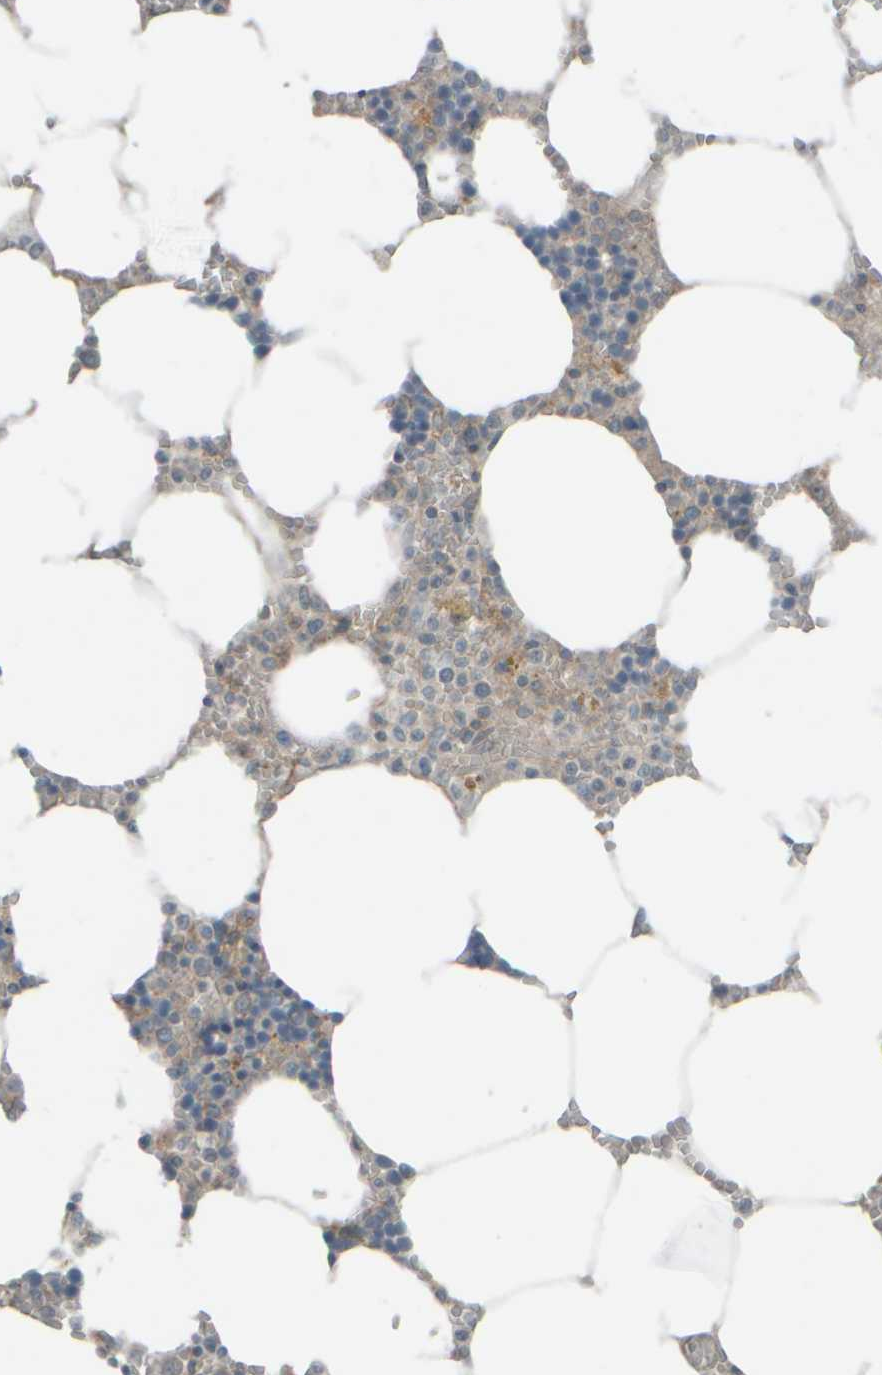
{"staining": {"intensity": "weak", "quantity": "25%-75%", "location": "cytoplasmic/membranous"}, "tissue": "bone marrow", "cell_type": "Hematopoietic cells", "image_type": "normal", "snomed": [{"axis": "morphology", "description": "Normal tissue, NOS"}, {"axis": "topography", "description": "Bone marrow"}], "caption": "Hematopoietic cells display weak cytoplasmic/membranous expression in approximately 25%-75% of cells in benign bone marrow.", "gene": "HGS", "patient": {"sex": "male", "age": 70}}